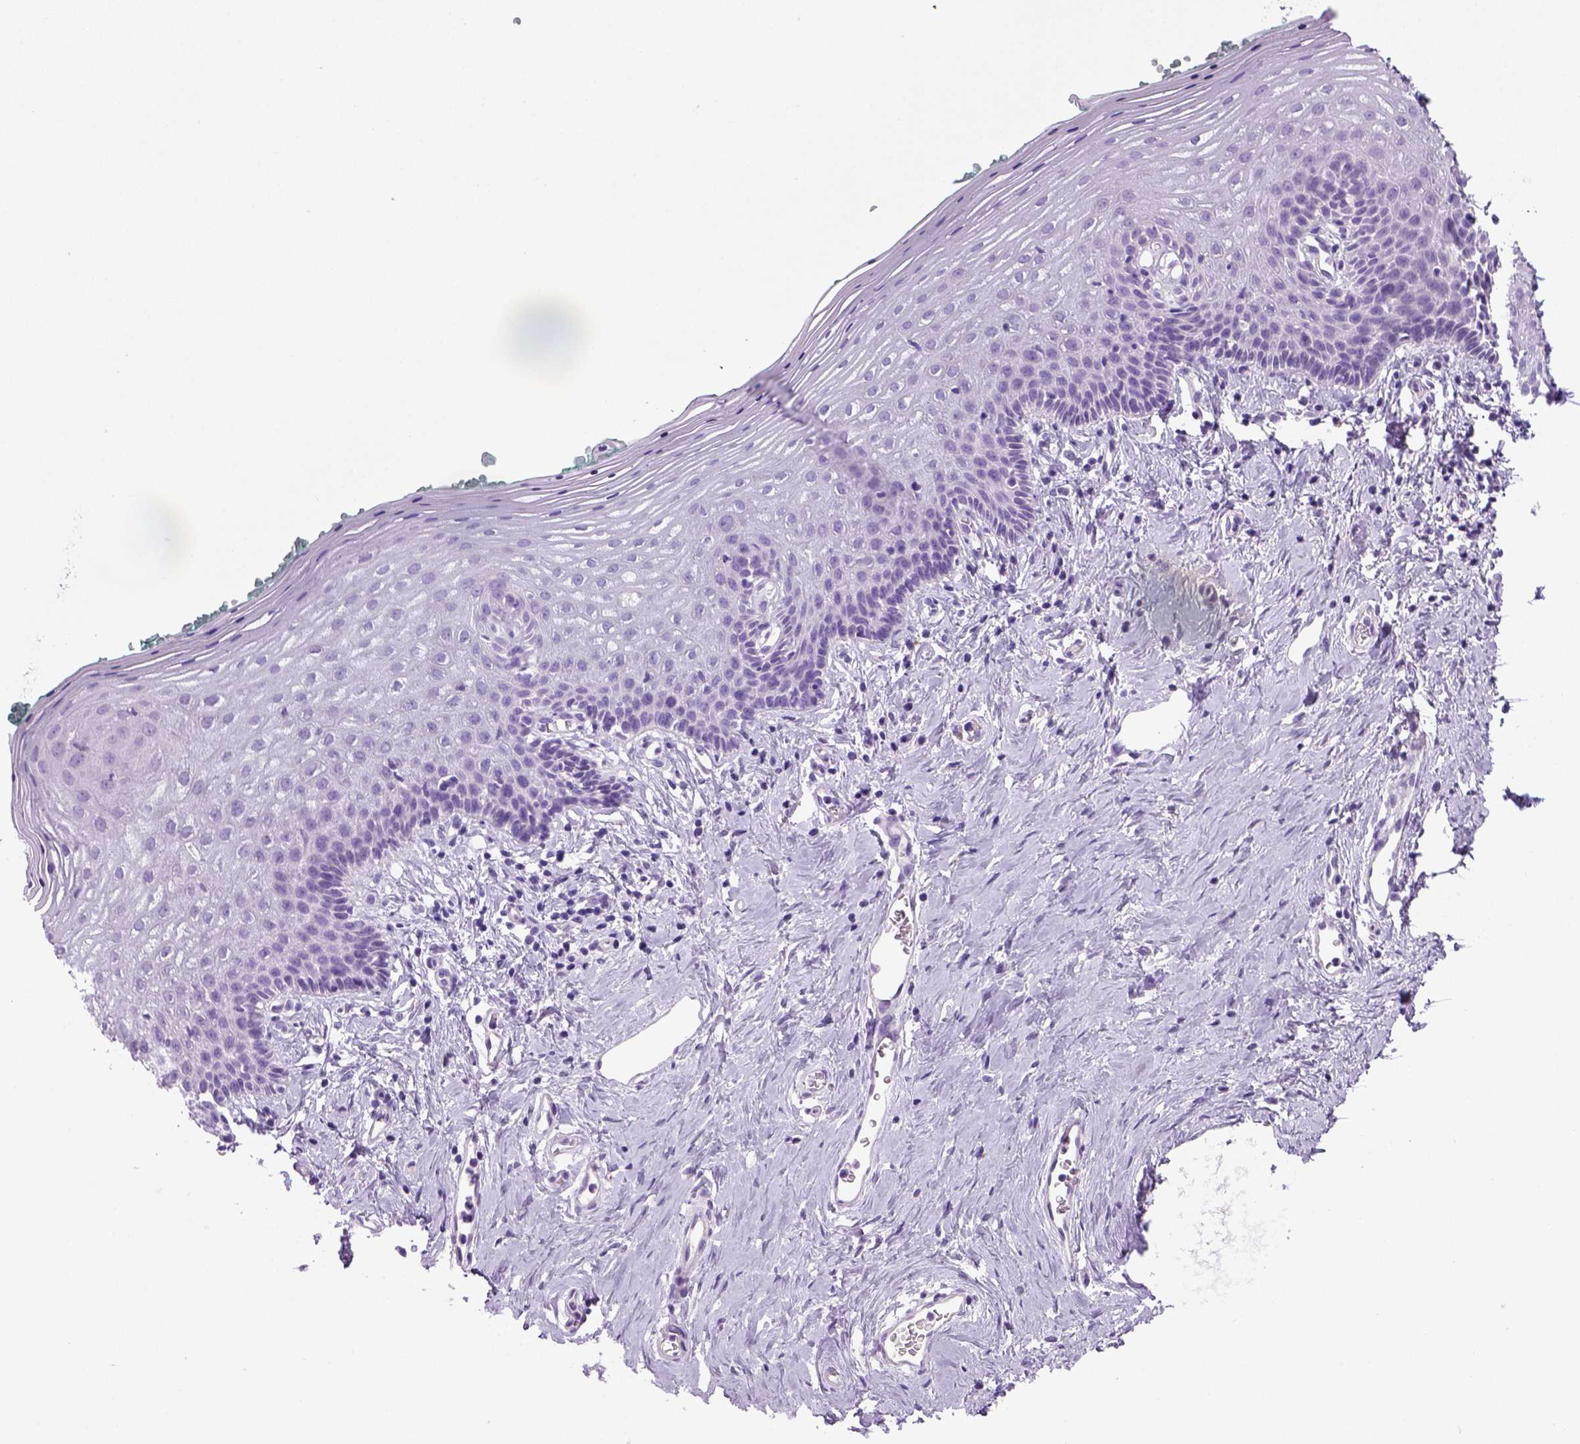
{"staining": {"intensity": "negative", "quantity": "none", "location": "none"}, "tissue": "vagina", "cell_type": "Squamous epithelial cells", "image_type": "normal", "snomed": [{"axis": "morphology", "description": "Normal tissue, NOS"}, {"axis": "topography", "description": "Vagina"}], "caption": "An image of vagina stained for a protein reveals no brown staining in squamous epithelial cells. The staining was performed using DAB to visualize the protein expression in brown, while the nuclei were stained in blue with hematoxylin (Magnification: 20x).", "gene": "KRT71", "patient": {"sex": "female", "age": 42}}